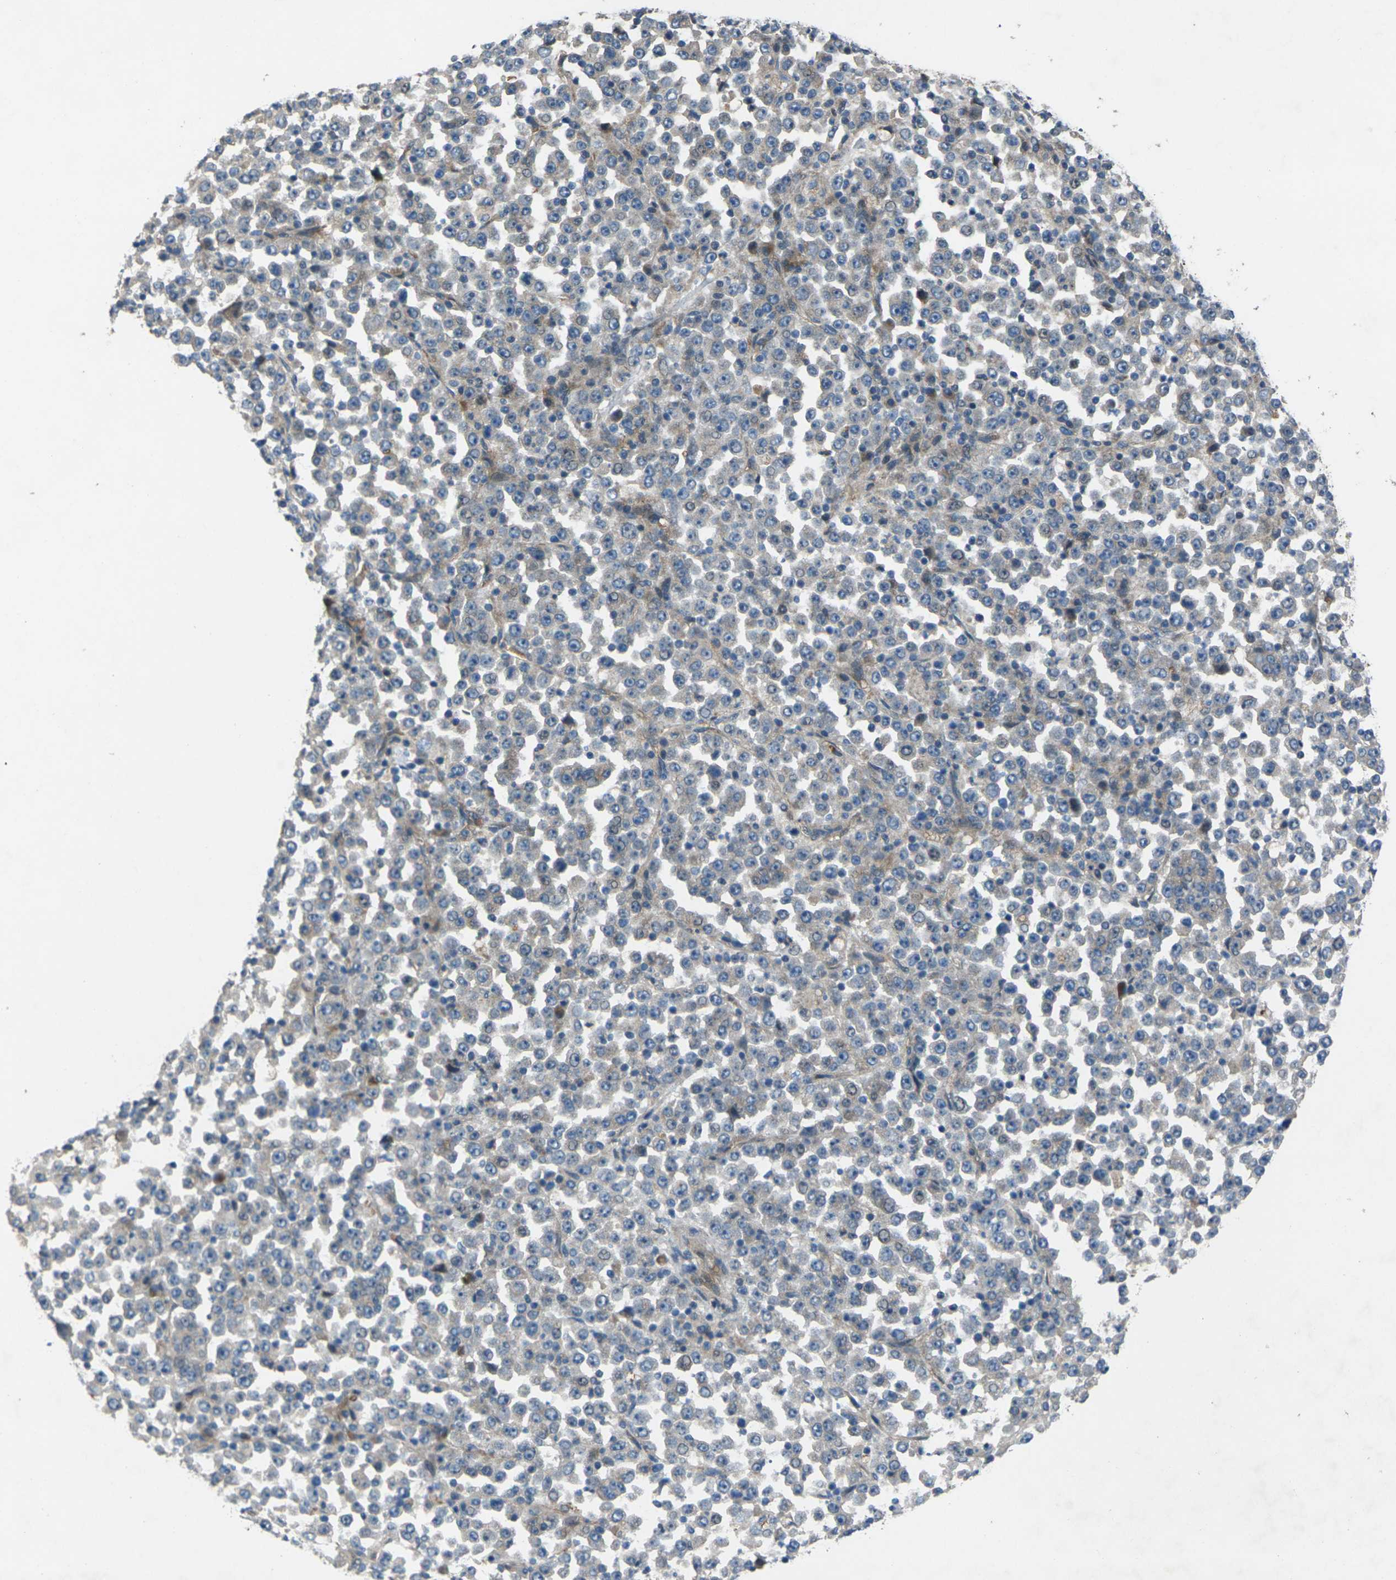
{"staining": {"intensity": "weak", "quantity": "<25%", "location": "cytoplasmic/membranous"}, "tissue": "stomach cancer", "cell_type": "Tumor cells", "image_type": "cancer", "snomed": [{"axis": "morphology", "description": "Normal tissue, NOS"}, {"axis": "morphology", "description": "Adenocarcinoma, NOS"}, {"axis": "topography", "description": "Stomach, upper"}, {"axis": "topography", "description": "Stomach"}], "caption": "Stomach cancer stained for a protein using IHC displays no expression tumor cells.", "gene": "EDNRA", "patient": {"sex": "male", "age": 59}}